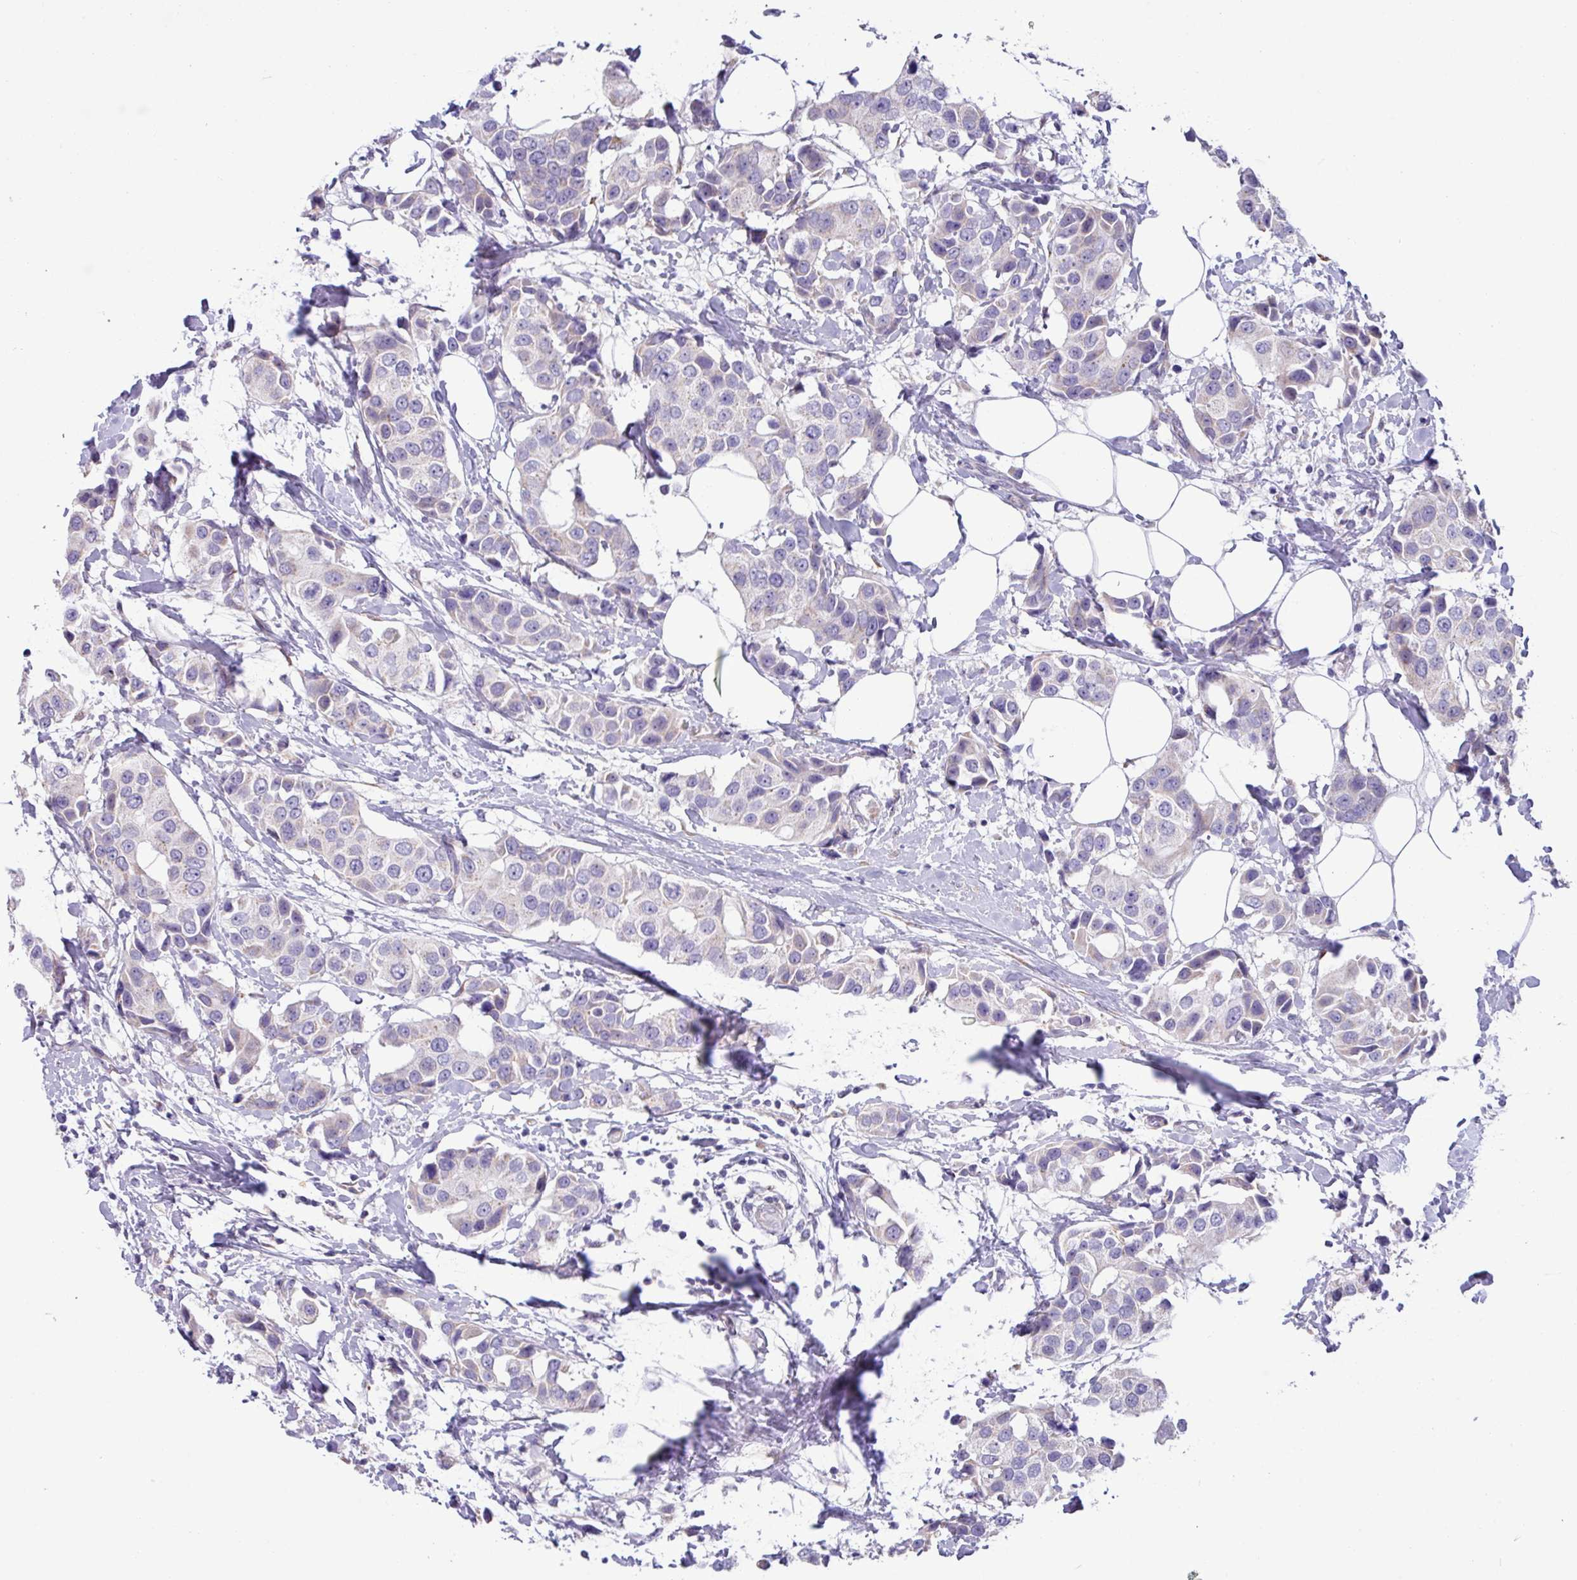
{"staining": {"intensity": "negative", "quantity": "none", "location": "none"}, "tissue": "breast cancer", "cell_type": "Tumor cells", "image_type": "cancer", "snomed": [{"axis": "morphology", "description": "Normal tissue, NOS"}, {"axis": "morphology", "description": "Duct carcinoma"}, {"axis": "topography", "description": "Breast"}], "caption": "Breast intraductal carcinoma was stained to show a protein in brown. There is no significant positivity in tumor cells.", "gene": "IRGC", "patient": {"sex": "female", "age": 39}}